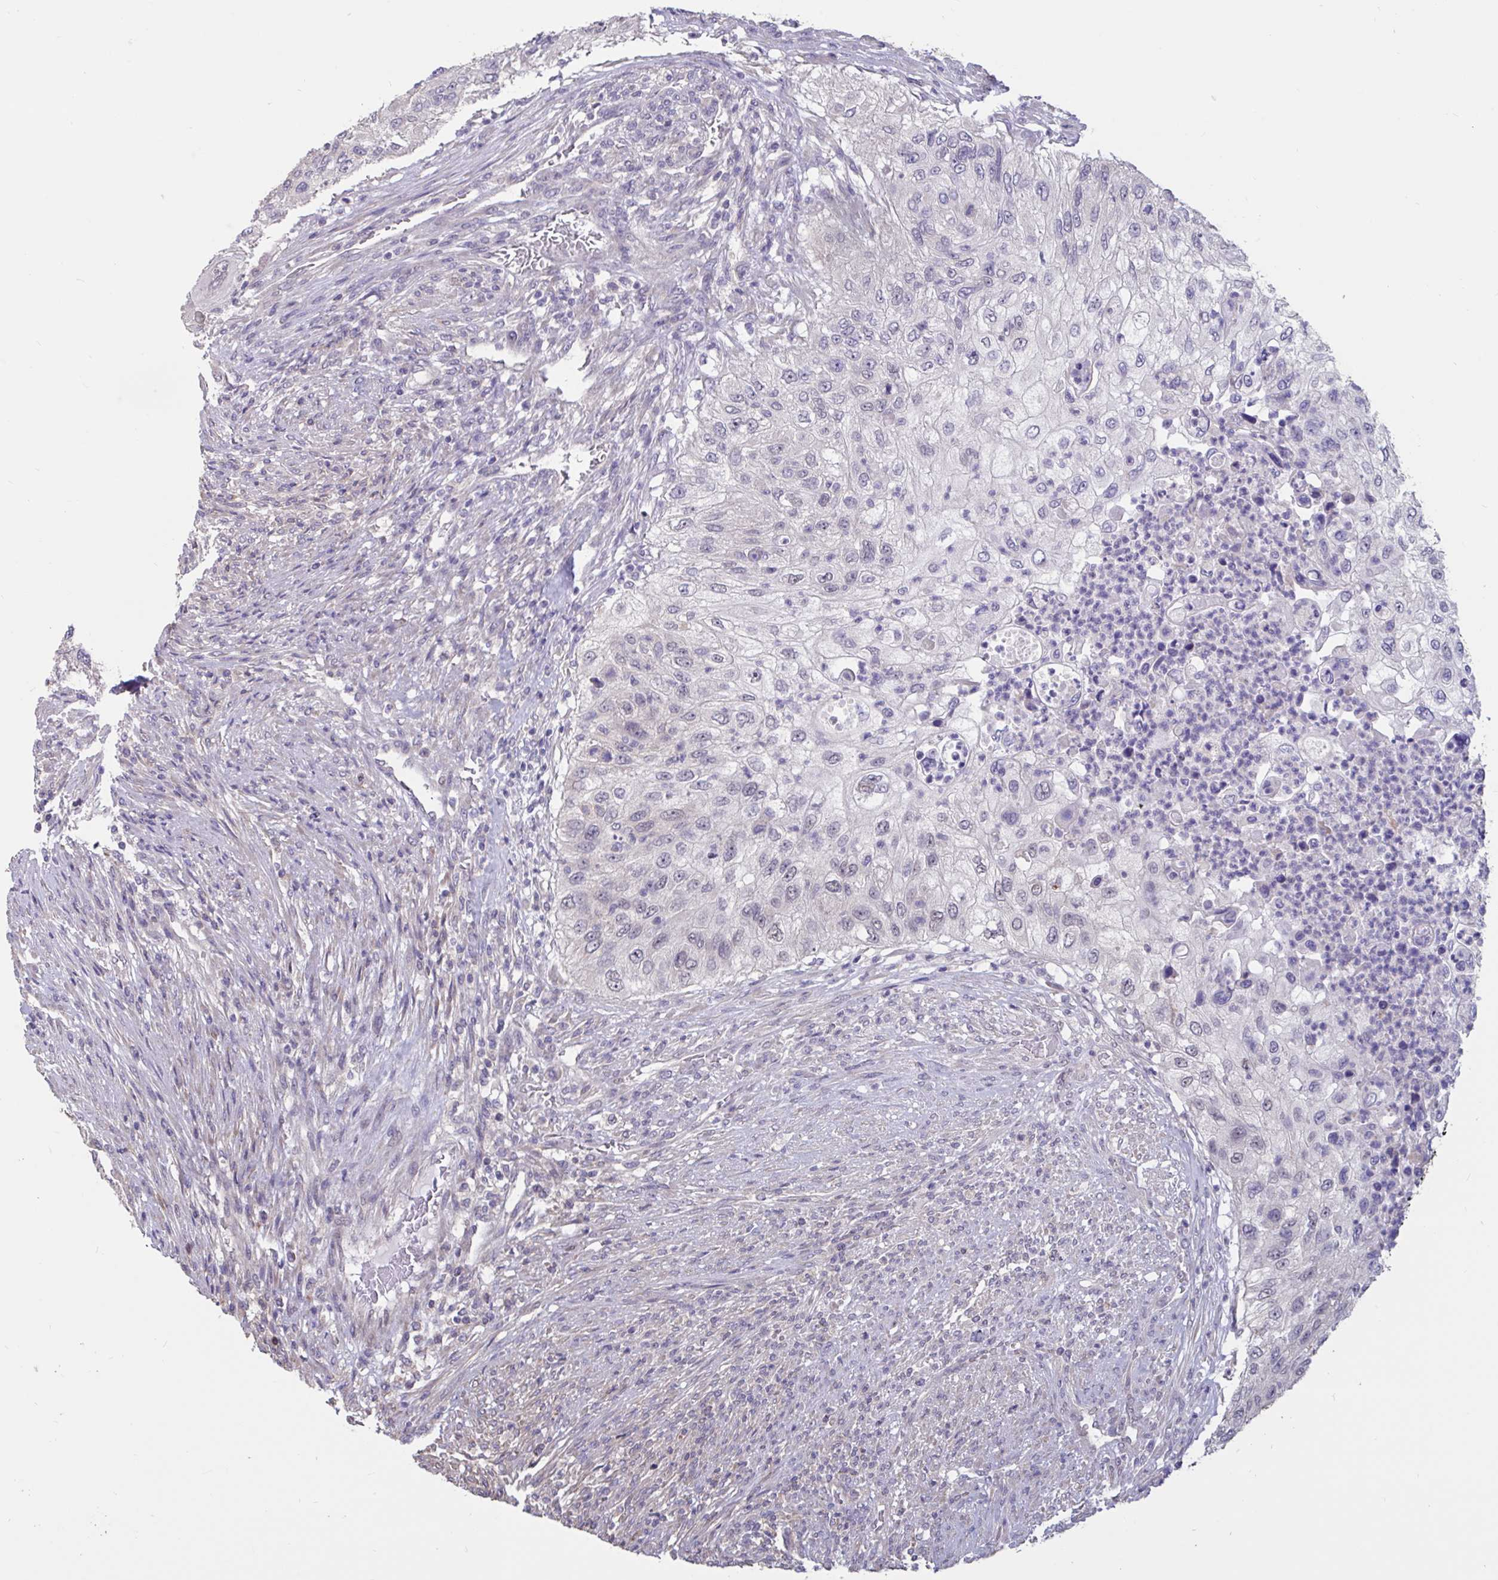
{"staining": {"intensity": "negative", "quantity": "none", "location": "none"}, "tissue": "urothelial cancer", "cell_type": "Tumor cells", "image_type": "cancer", "snomed": [{"axis": "morphology", "description": "Urothelial carcinoma, High grade"}, {"axis": "topography", "description": "Urinary bladder"}], "caption": "Photomicrograph shows no protein positivity in tumor cells of urothelial cancer tissue. (DAB (3,3'-diaminobenzidine) immunohistochemistry with hematoxylin counter stain).", "gene": "DDX39A", "patient": {"sex": "female", "age": 60}}